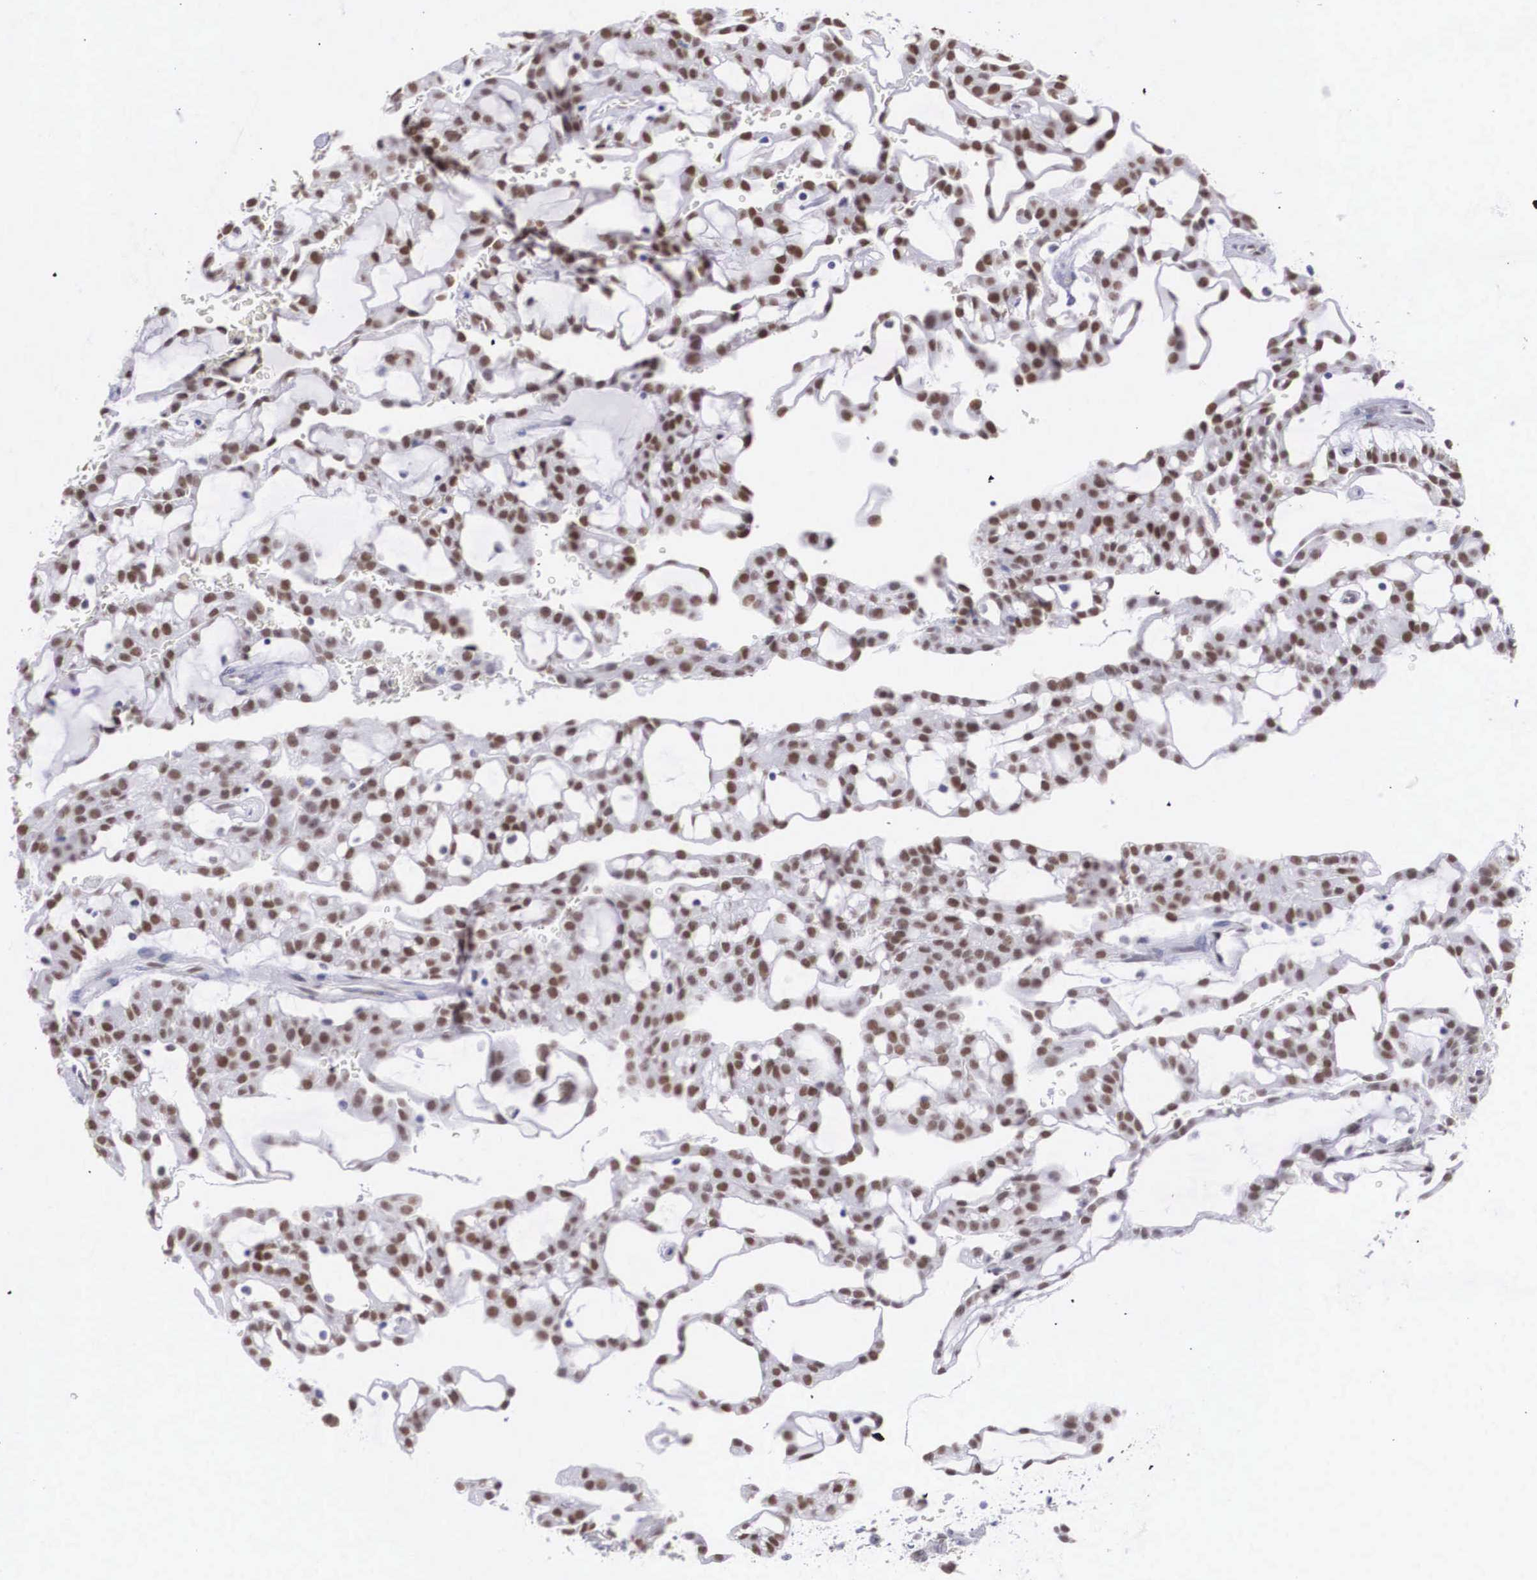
{"staining": {"intensity": "strong", "quantity": ">75%", "location": "nuclear"}, "tissue": "renal cancer", "cell_type": "Tumor cells", "image_type": "cancer", "snomed": [{"axis": "morphology", "description": "Adenocarcinoma, NOS"}, {"axis": "topography", "description": "Kidney"}], "caption": "Protein staining of renal adenocarcinoma tissue demonstrates strong nuclear positivity in about >75% of tumor cells.", "gene": "HMGN5", "patient": {"sex": "male", "age": 63}}